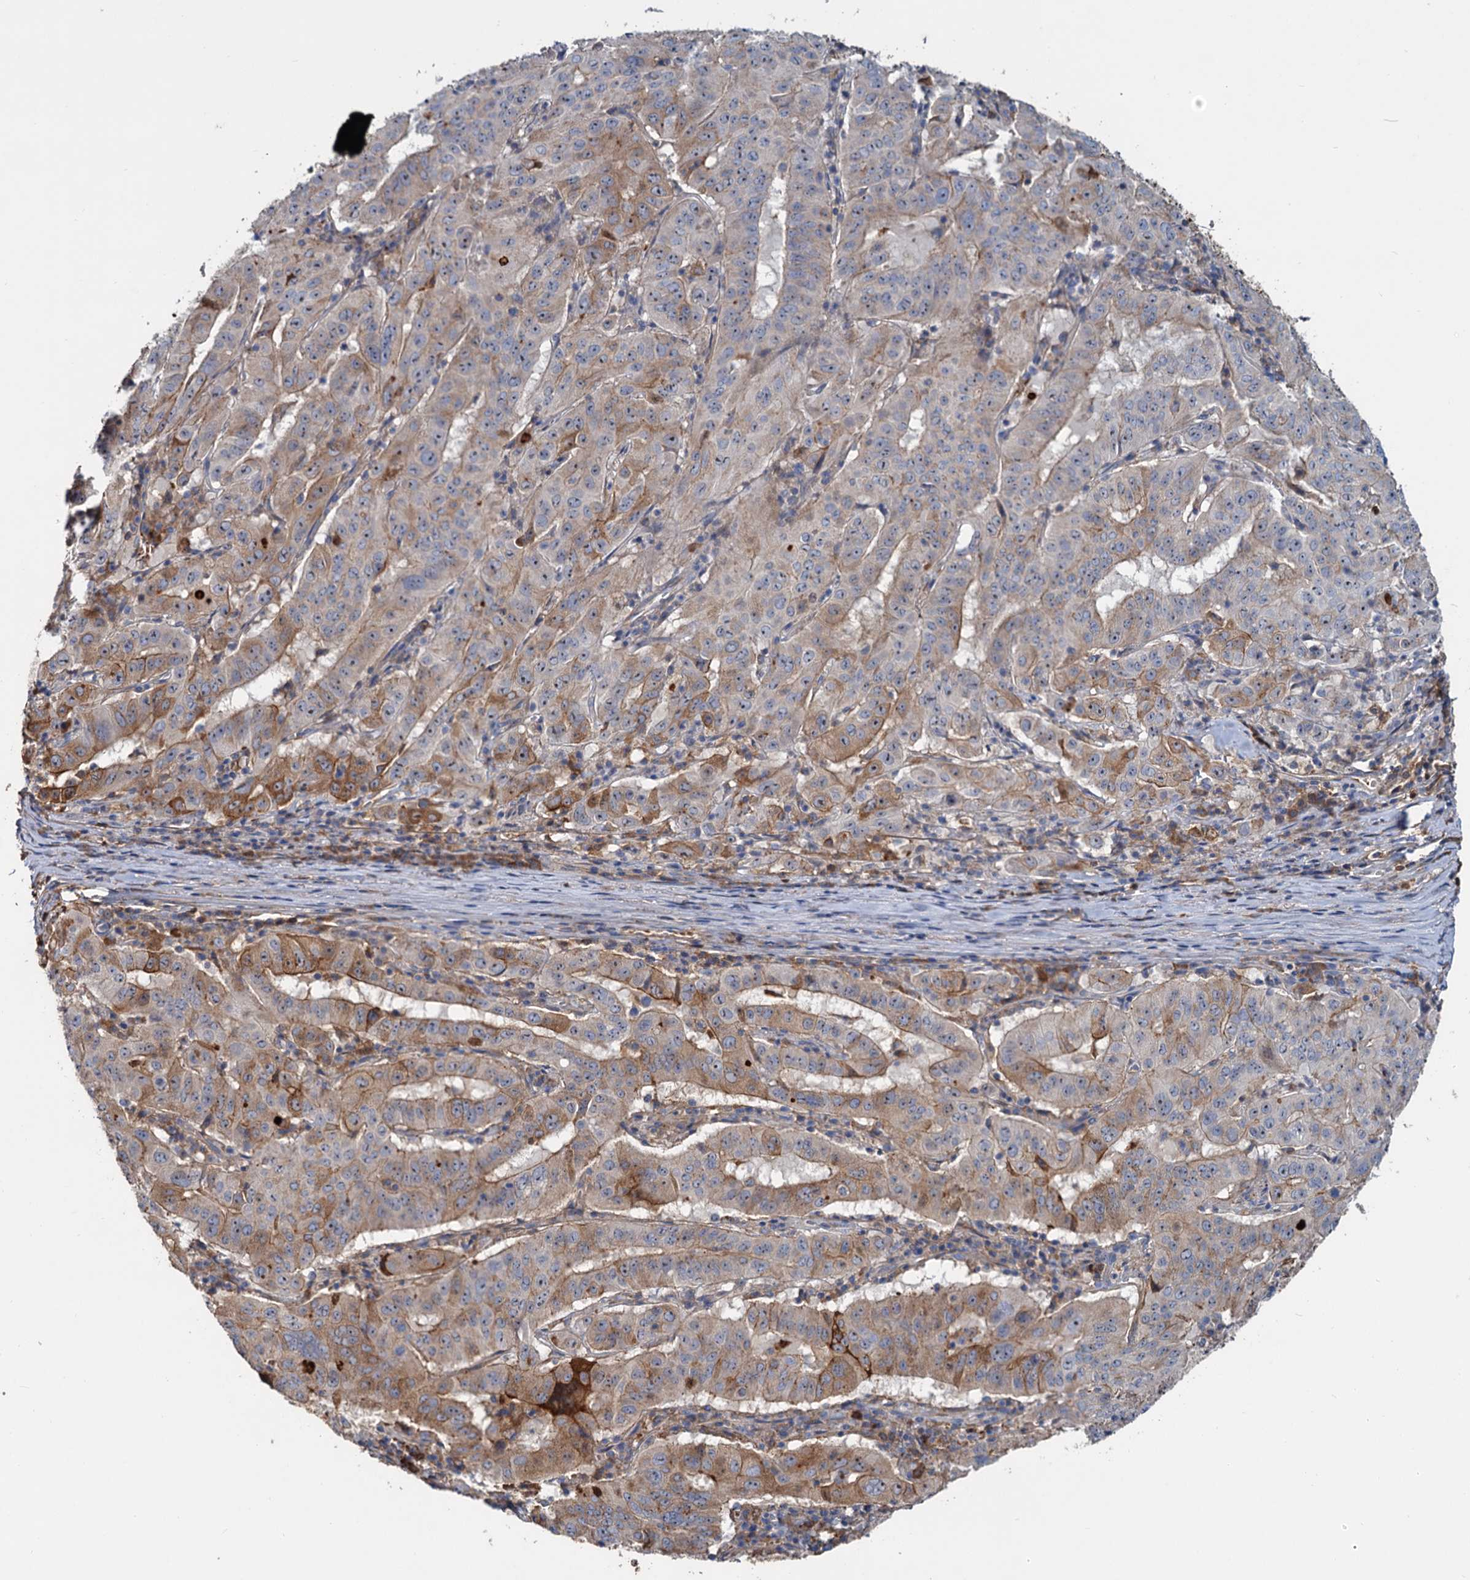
{"staining": {"intensity": "moderate", "quantity": "25%-75%", "location": "cytoplasmic/membranous"}, "tissue": "pancreatic cancer", "cell_type": "Tumor cells", "image_type": "cancer", "snomed": [{"axis": "morphology", "description": "Adenocarcinoma, NOS"}, {"axis": "topography", "description": "Pancreas"}], "caption": "Protein expression analysis of human adenocarcinoma (pancreatic) reveals moderate cytoplasmic/membranous staining in about 25%-75% of tumor cells.", "gene": "CHRD", "patient": {"sex": "male", "age": 63}}